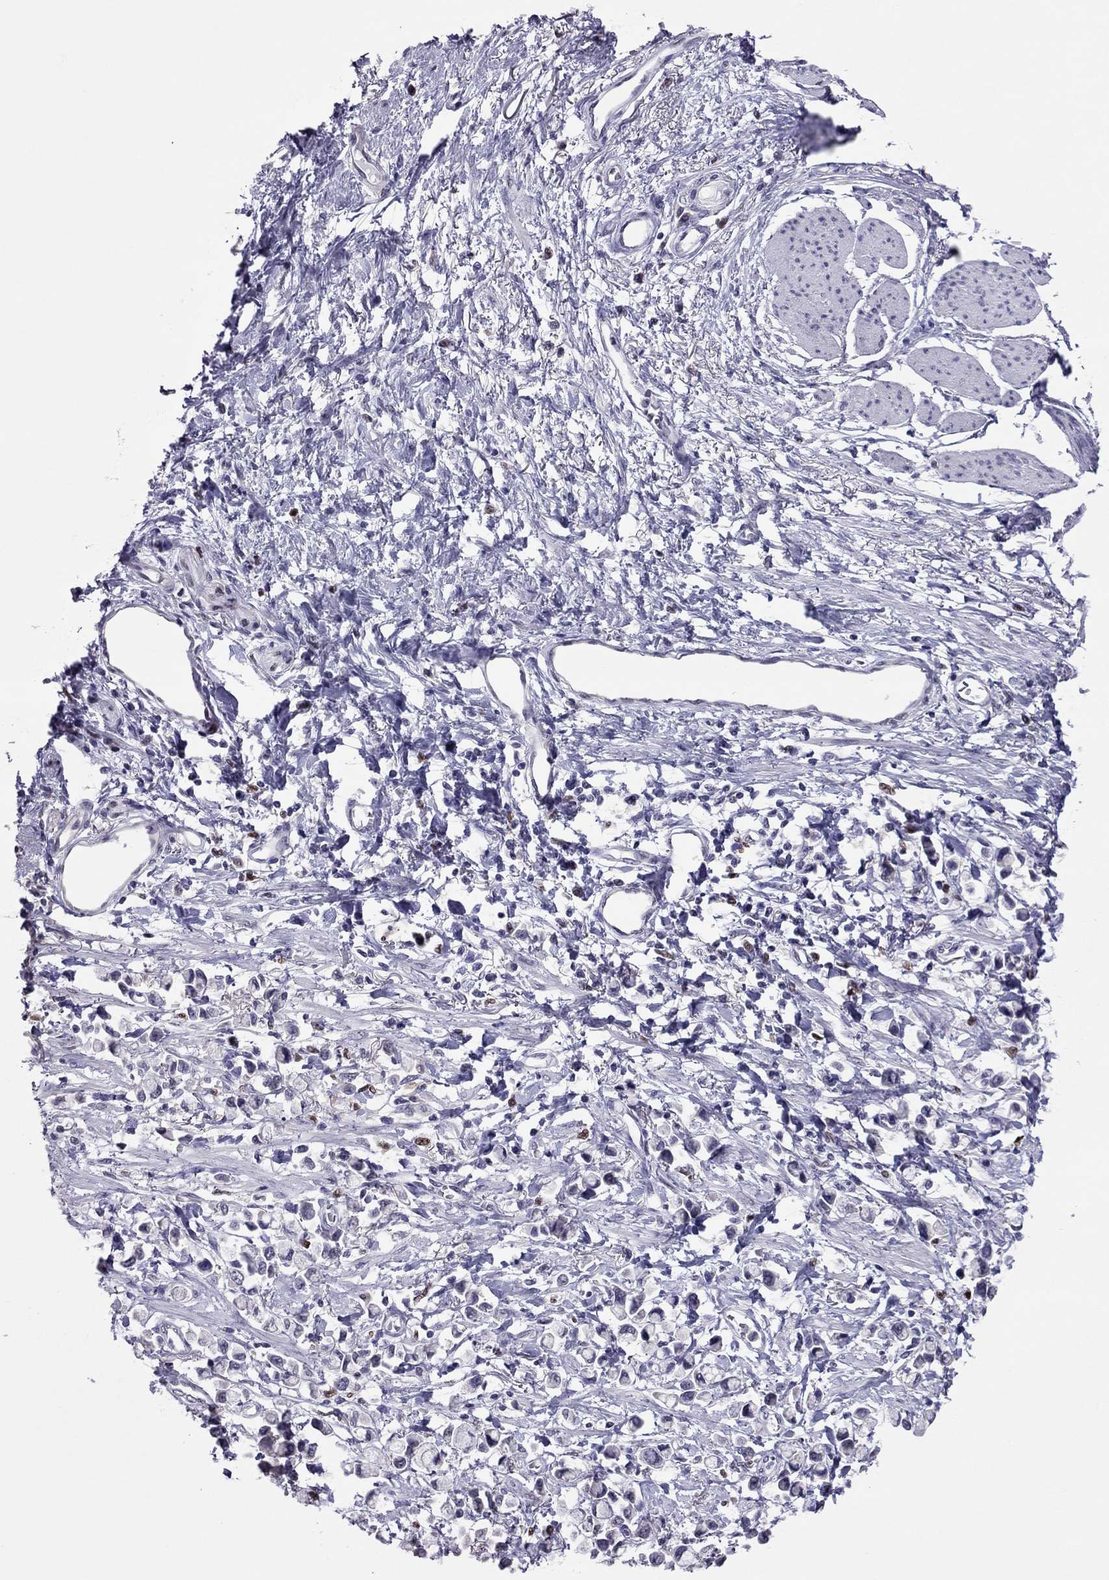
{"staining": {"intensity": "negative", "quantity": "none", "location": "none"}, "tissue": "stomach cancer", "cell_type": "Tumor cells", "image_type": "cancer", "snomed": [{"axis": "morphology", "description": "Adenocarcinoma, NOS"}, {"axis": "topography", "description": "Stomach"}], "caption": "Protein analysis of stomach cancer reveals no significant positivity in tumor cells.", "gene": "SPINT3", "patient": {"sex": "female", "age": 81}}